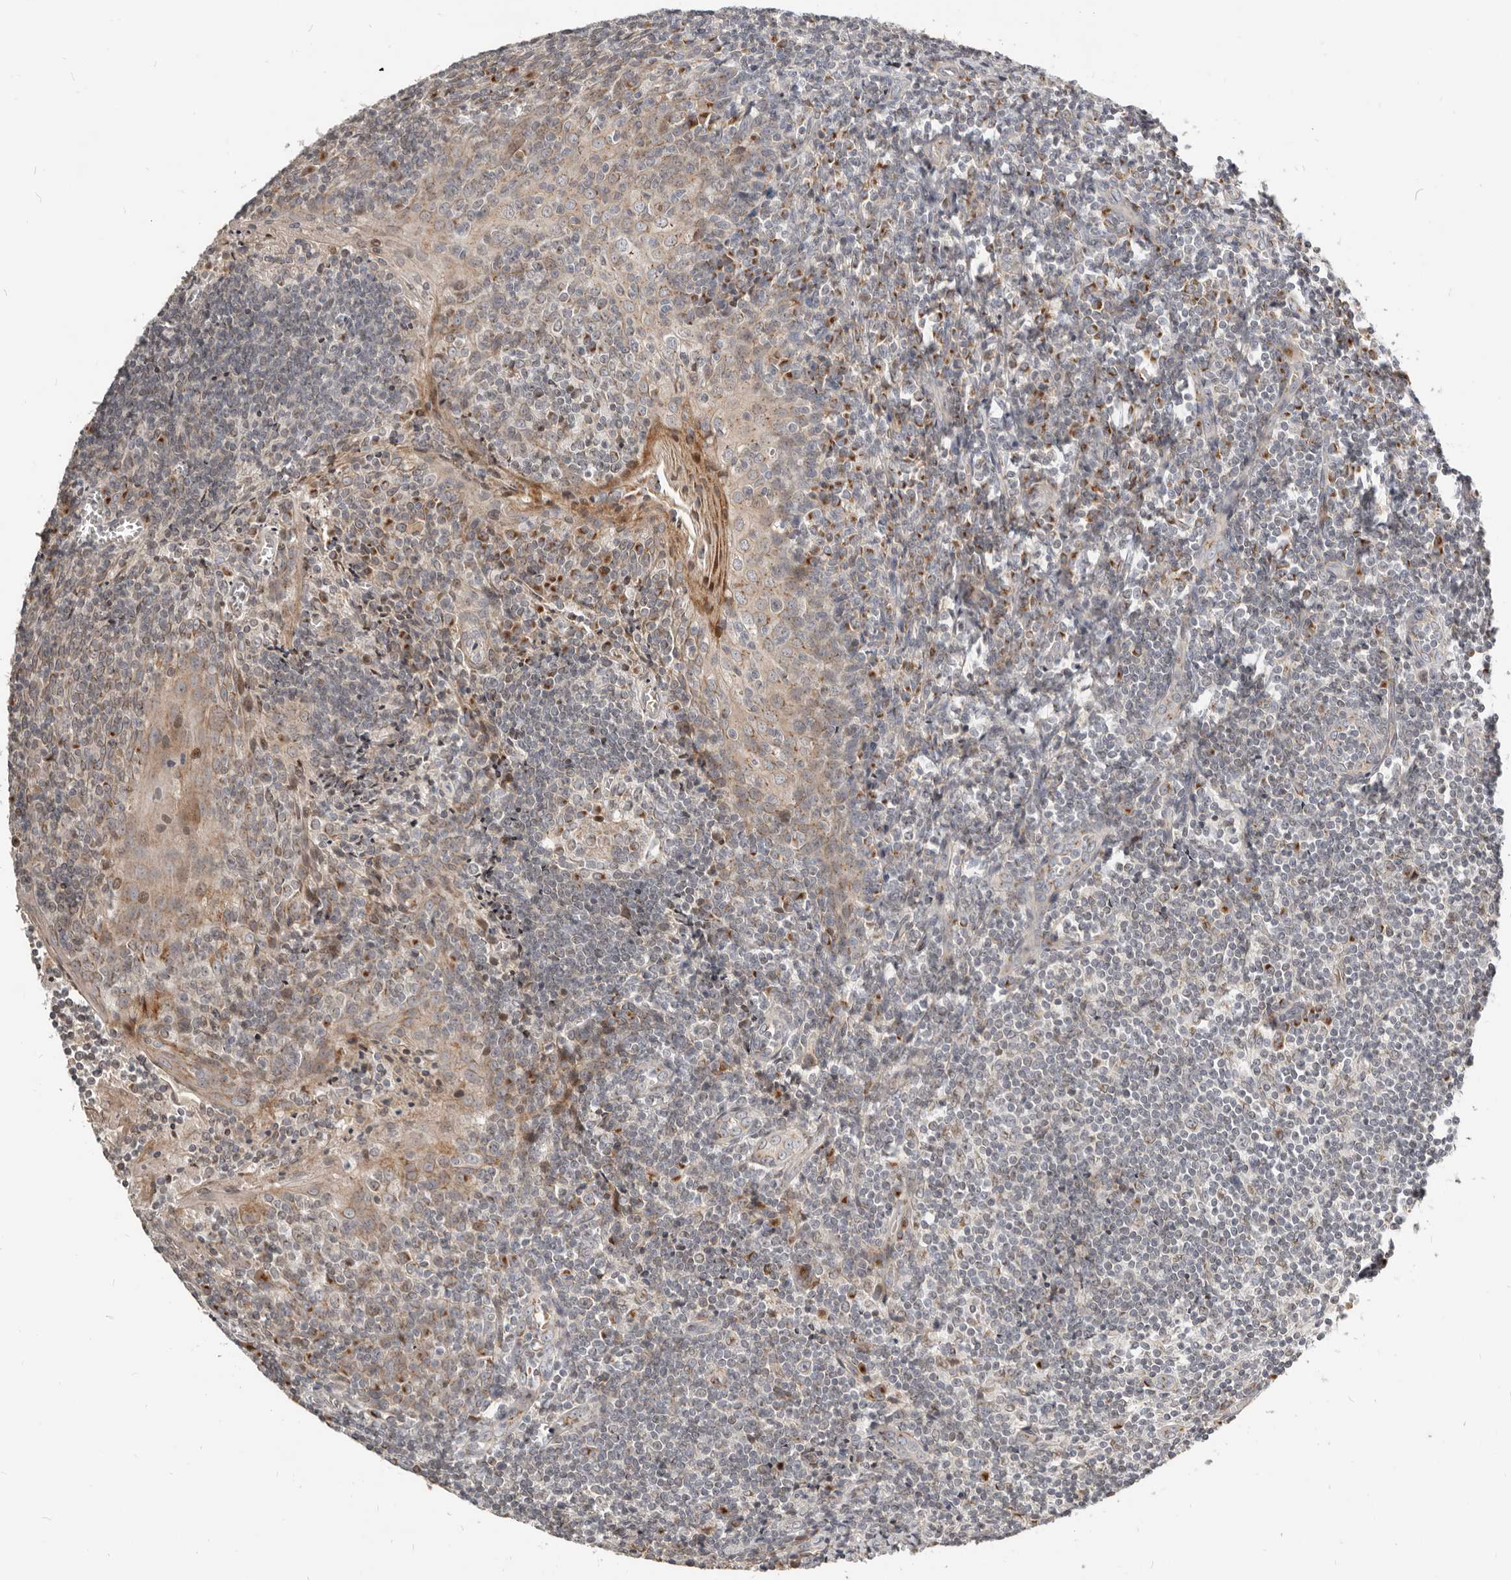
{"staining": {"intensity": "moderate", "quantity": "<25%", "location": "cytoplasmic/membranous"}, "tissue": "tonsil", "cell_type": "Germinal center cells", "image_type": "normal", "snomed": [{"axis": "morphology", "description": "Normal tissue, NOS"}, {"axis": "topography", "description": "Tonsil"}], "caption": "Immunohistochemical staining of normal tonsil reveals low levels of moderate cytoplasmic/membranous positivity in about <25% of germinal center cells.", "gene": "NPY4R2", "patient": {"sex": "male", "age": 27}}